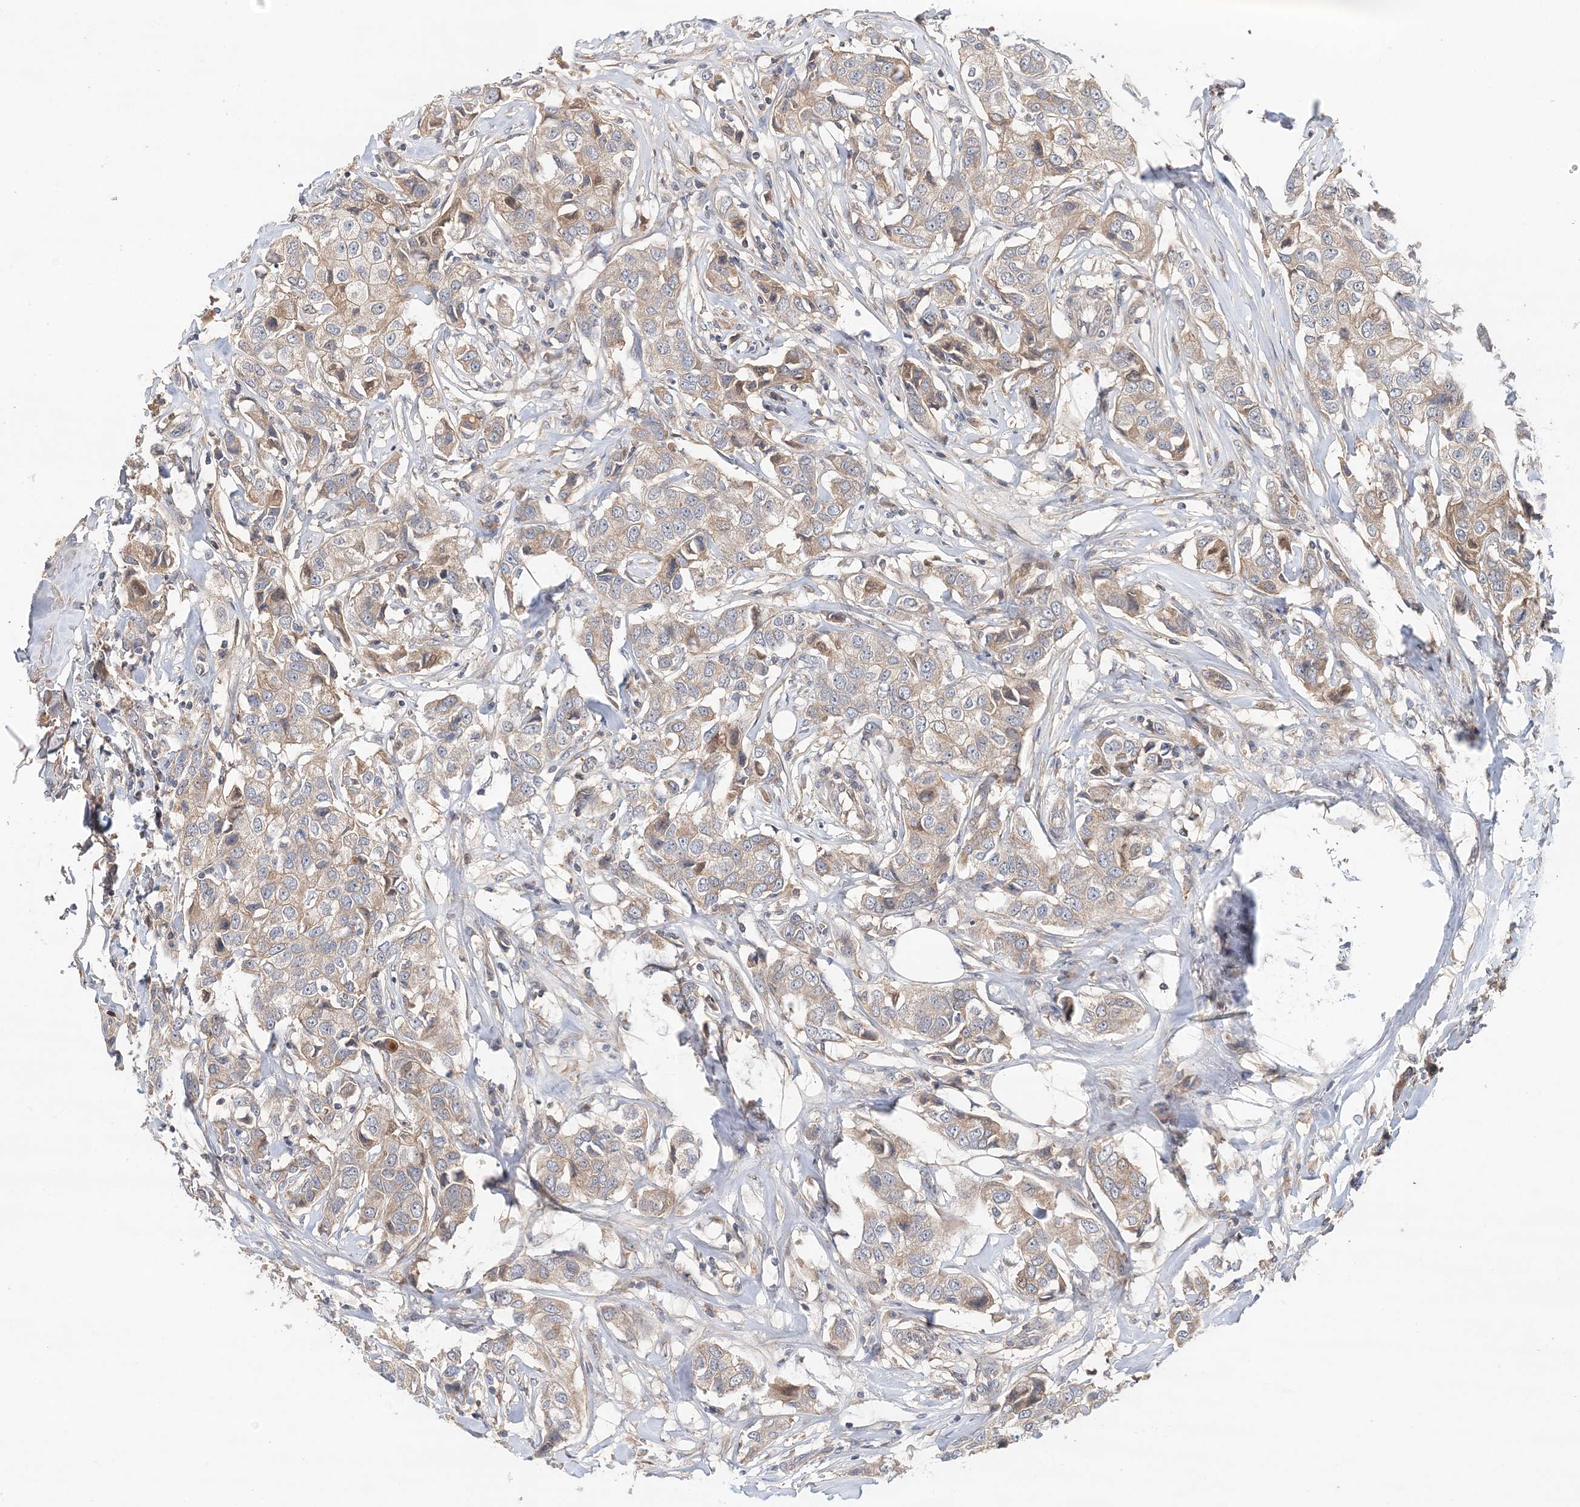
{"staining": {"intensity": "weak", "quantity": "25%-75%", "location": "cytoplasmic/membranous"}, "tissue": "breast cancer", "cell_type": "Tumor cells", "image_type": "cancer", "snomed": [{"axis": "morphology", "description": "Duct carcinoma"}, {"axis": "topography", "description": "Breast"}], "caption": "High-magnification brightfield microscopy of breast intraductal carcinoma stained with DAB (3,3'-diaminobenzidine) (brown) and counterstained with hematoxylin (blue). tumor cells exhibit weak cytoplasmic/membranous expression is seen in about25%-75% of cells. (Brightfield microscopy of DAB IHC at high magnification).", "gene": "SYCP3", "patient": {"sex": "female", "age": 80}}